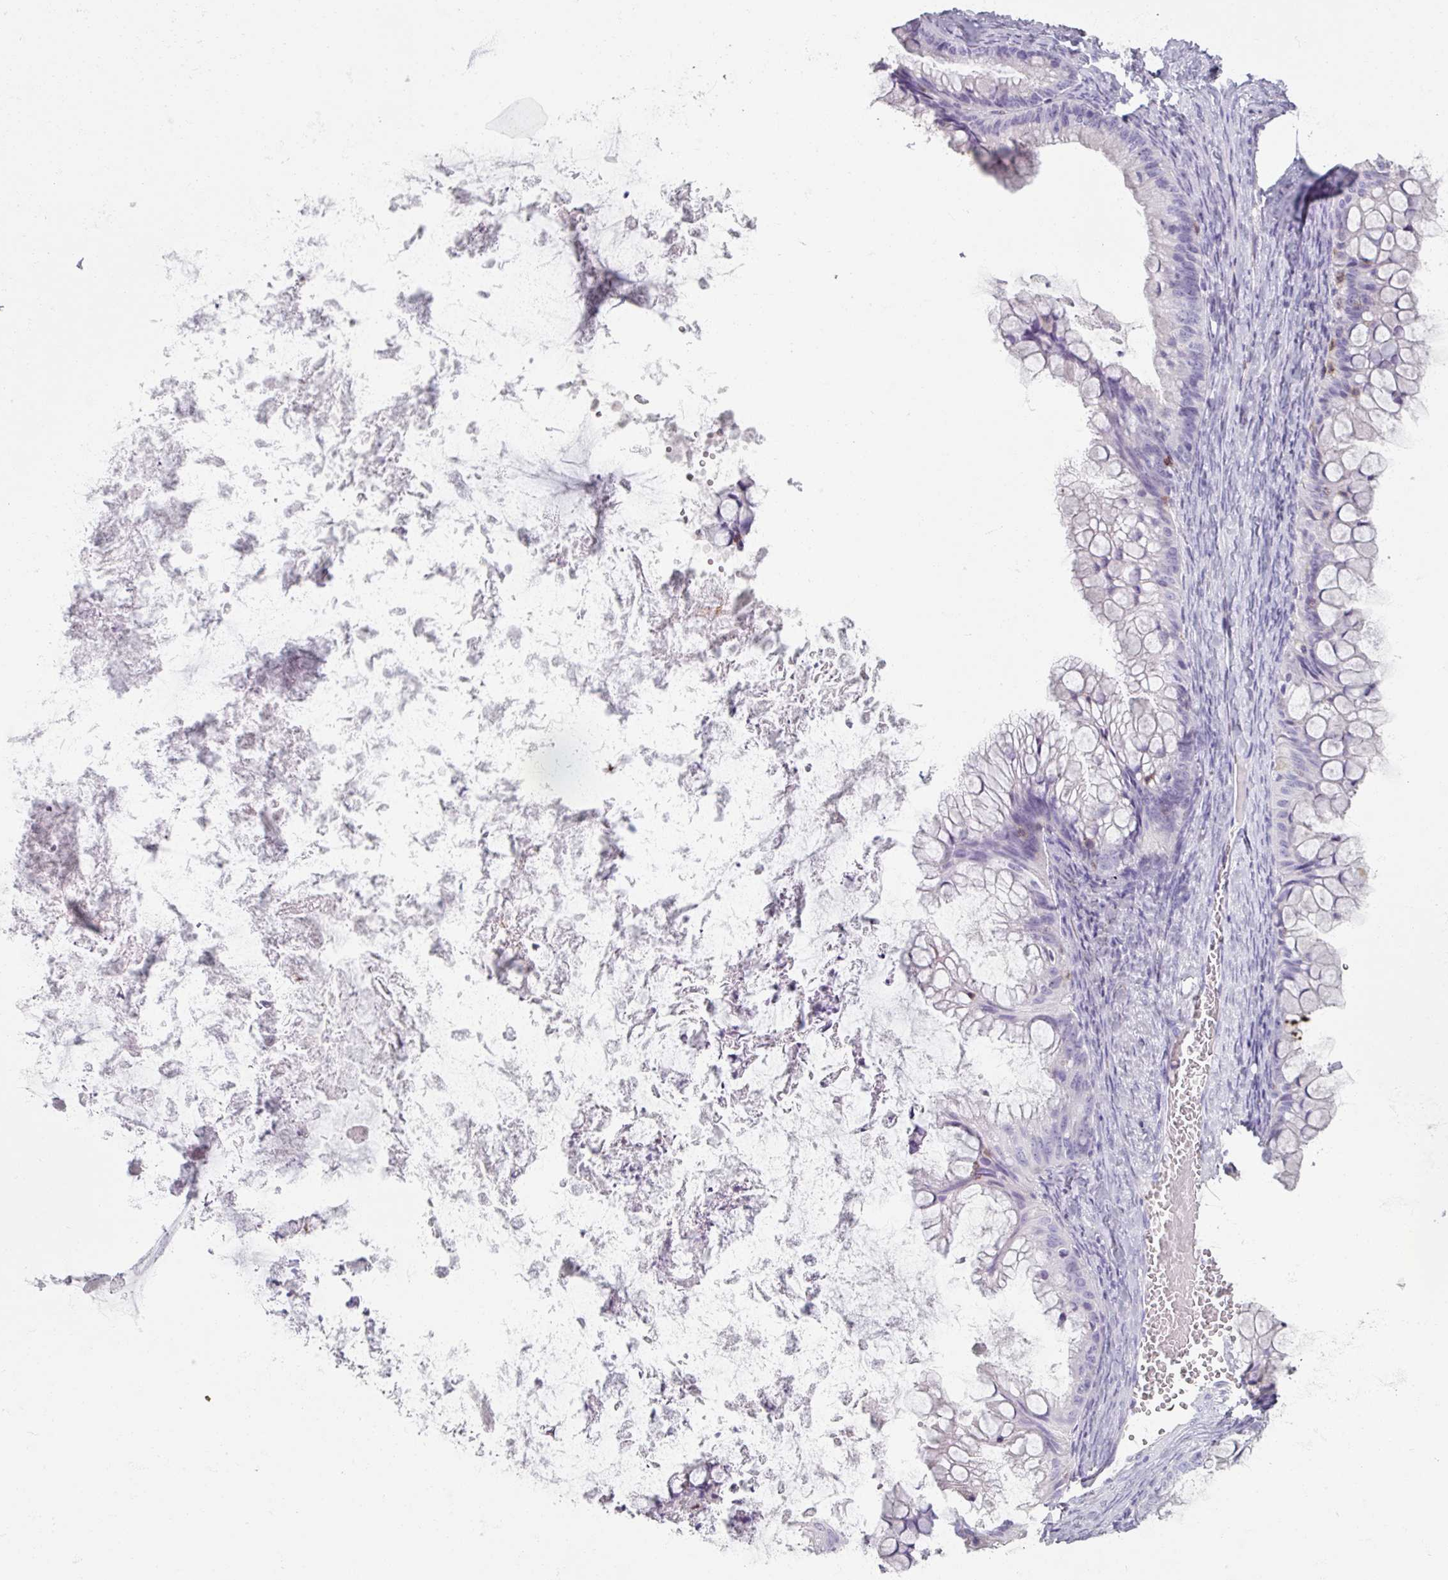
{"staining": {"intensity": "negative", "quantity": "none", "location": "none"}, "tissue": "ovarian cancer", "cell_type": "Tumor cells", "image_type": "cancer", "snomed": [{"axis": "morphology", "description": "Cystadenocarcinoma, mucinous, NOS"}, {"axis": "topography", "description": "Ovary"}], "caption": "High magnification brightfield microscopy of ovarian cancer stained with DAB (brown) and counterstained with hematoxylin (blue): tumor cells show no significant expression.", "gene": "PTPRC", "patient": {"sex": "female", "age": 35}}